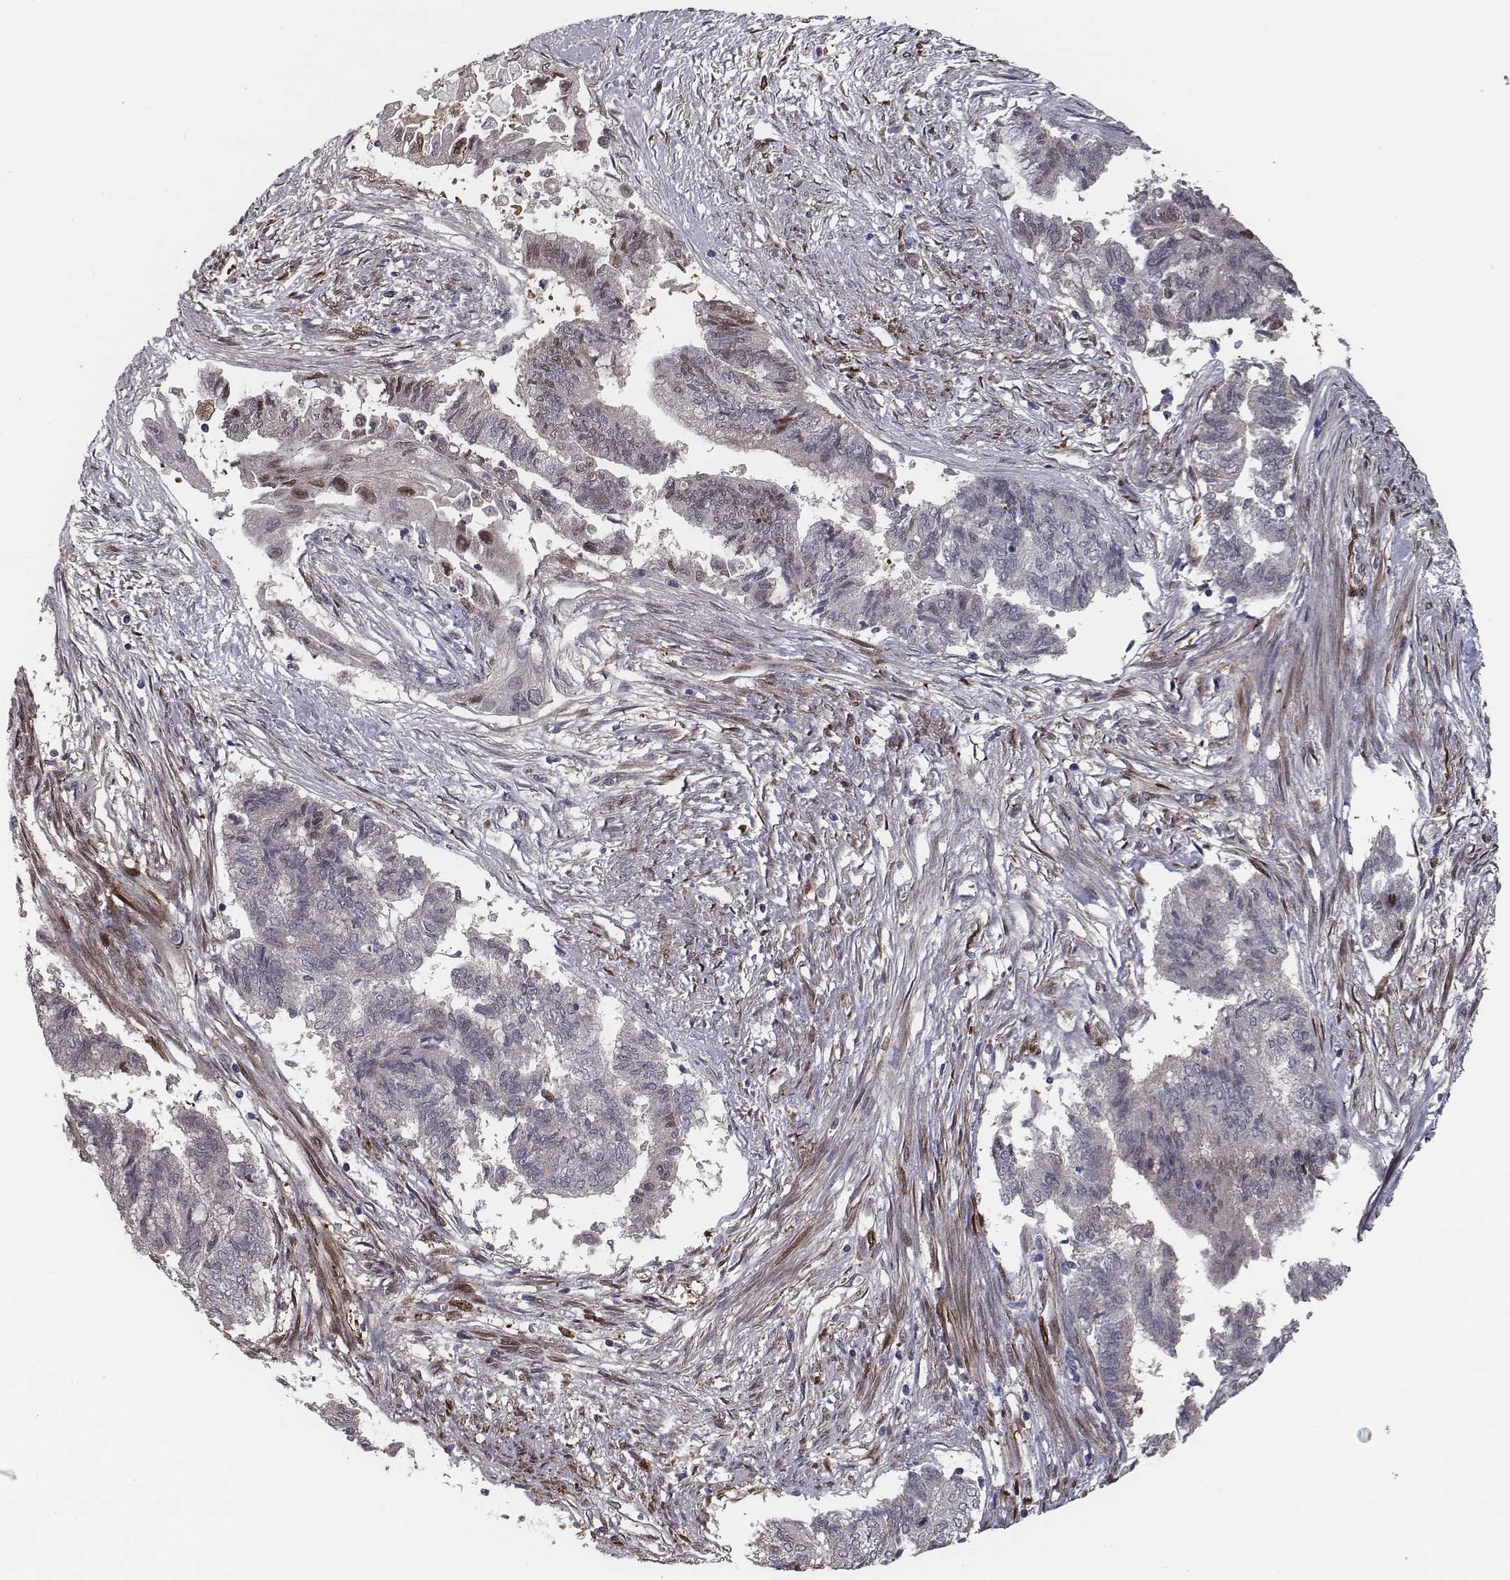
{"staining": {"intensity": "negative", "quantity": "none", "location": "none"}, "tissue": "endometrial cancer", "cell_type": "Tumor cells", "image_type": "cancer", "snomed": [{"axis": "morphology", "description": "Adenocarcinoma, NOS"}, {"axis": "topography", "description": "Endometrium"}], "caption": "IHC of human endometrial cancer displays no positivity in tumor cells.", "gene": "ISYNA1", "patient": {"sex": "female", "age": 65}}